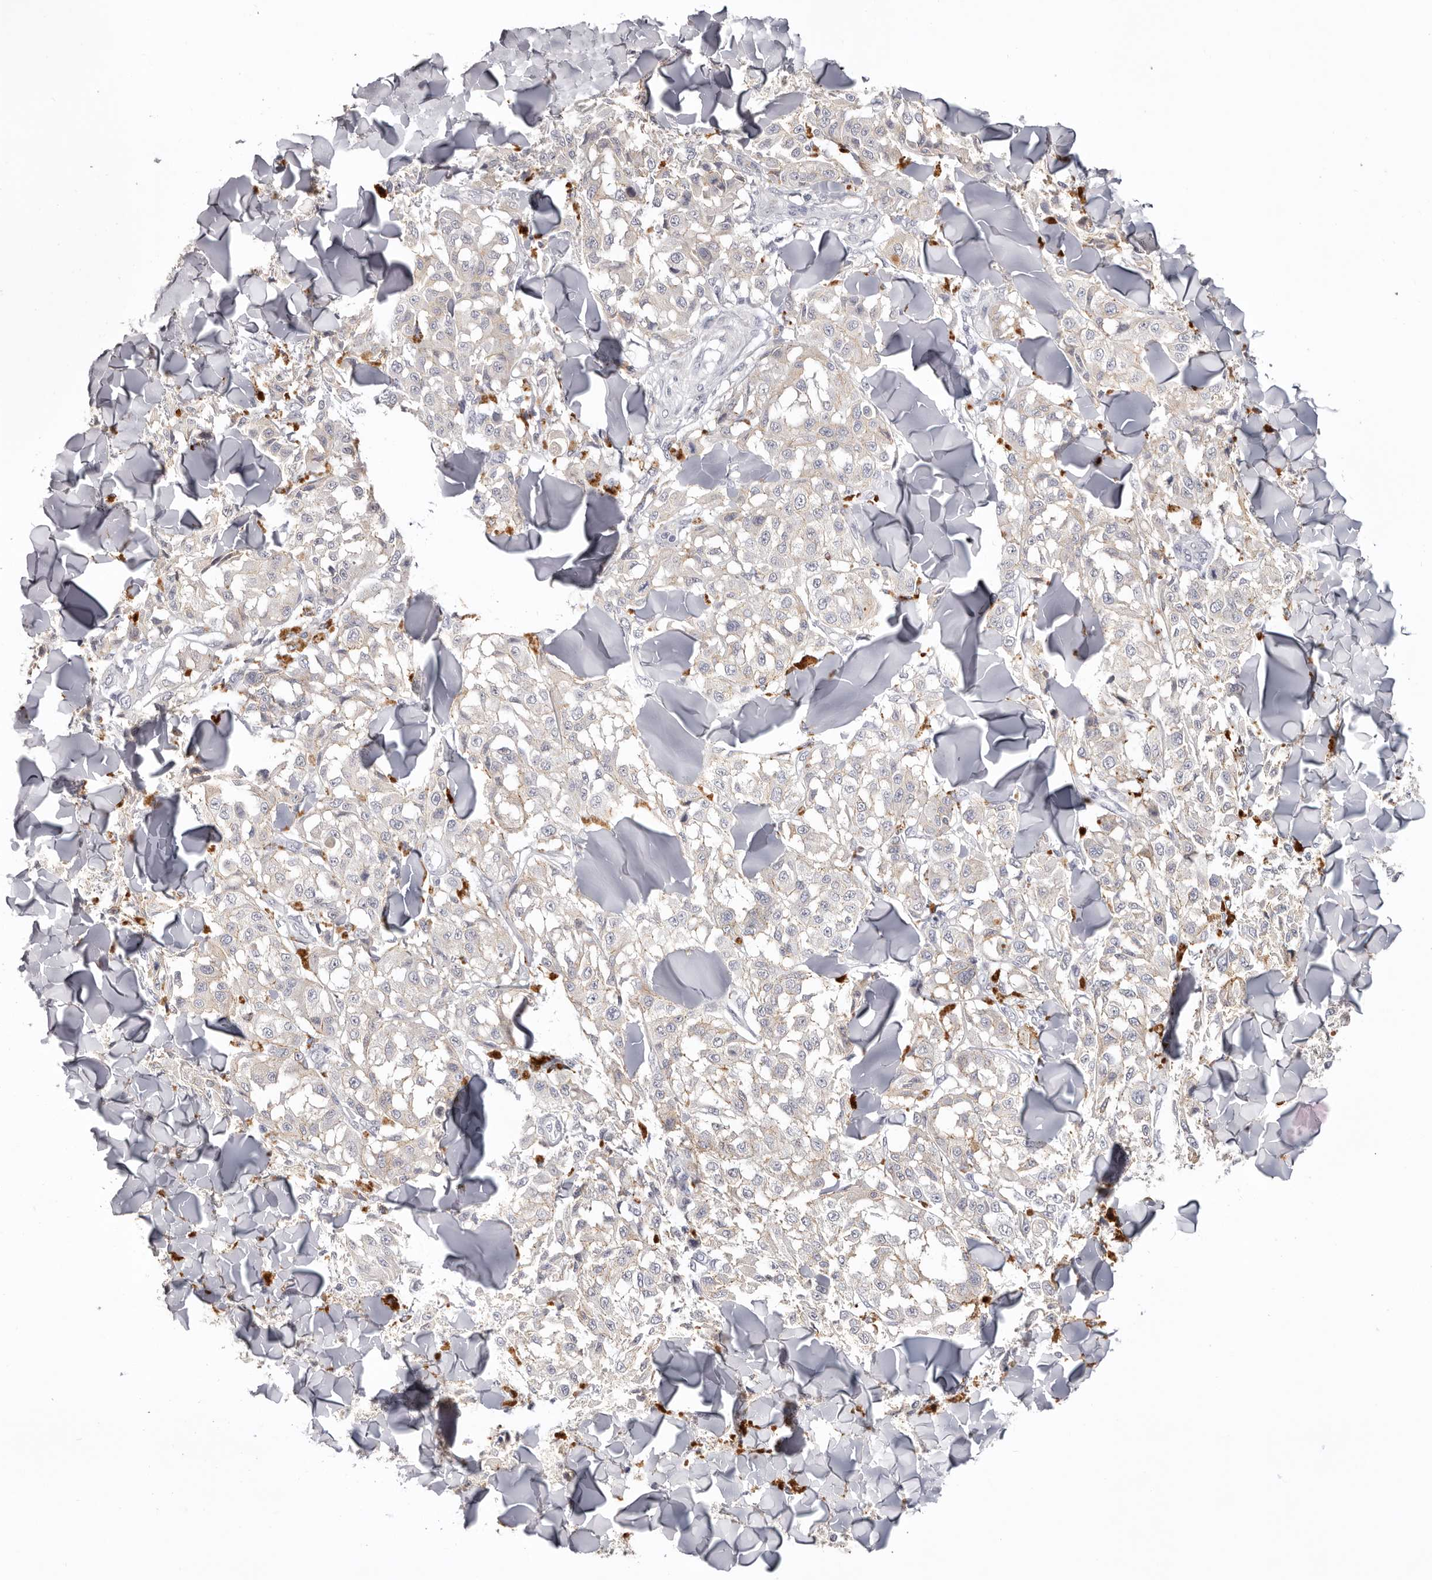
{"staining": {"intensity": "weak", "quantity": "25%-75%", "location": "cytoplasmic/membranous"}, "tissue": "melanoma", "cell_type": "Tumor cells", "image_type": "cancer", "snomed": [{"axis": "morphology", "description": "Malignant melanoma, NOS"}, {"axis": "topography", "description": "Skin"}], "caption": "There is low levels of weak cytoplasmic/membranous positivity in tumor cells of melanoma, as demonstrated by immunohistochemical staining (brown color).", "gene": "PCDHB6", "patient": {"sex": "female", "age": 64}}